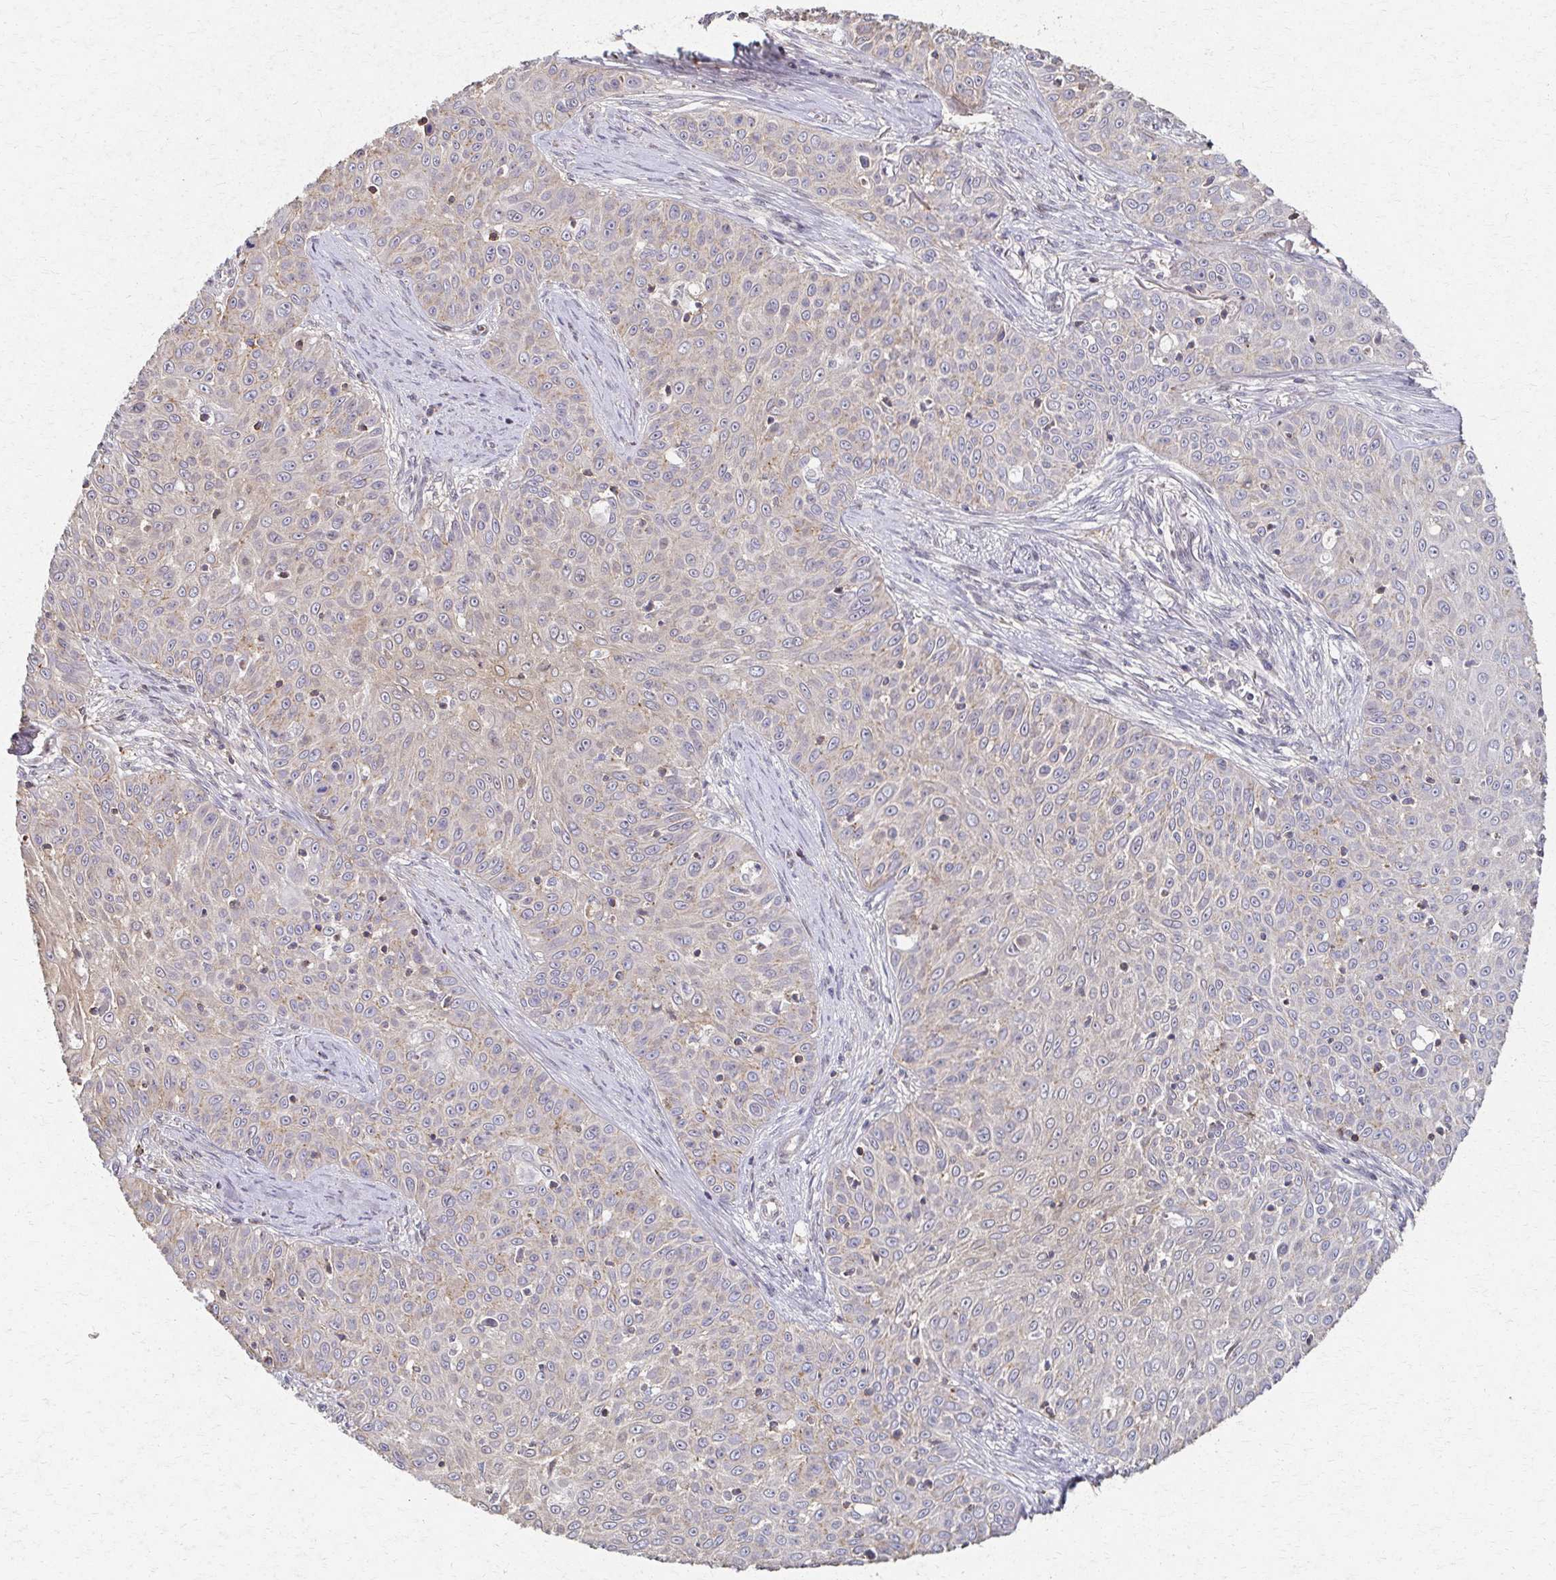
{"staining": {"intensity": "weak", "quantity": "<25%", "location": "cytoplasmic/membranous"}, "tissue": "skin cancer", "cell_type": "Tumor cells", "image_type": "cancer", "snomed": [{"axis": "morphology", "description": "Squamous cell carcinoma, NOS"}, {"axis": "topography", "description": "Skin"}], "caption": "The image demonstrates no significant expression in tumor cells of squamous cell carcinoma (skin).", "gene": "EOLA2", "patient": {"sex": "male", "age": 82}}